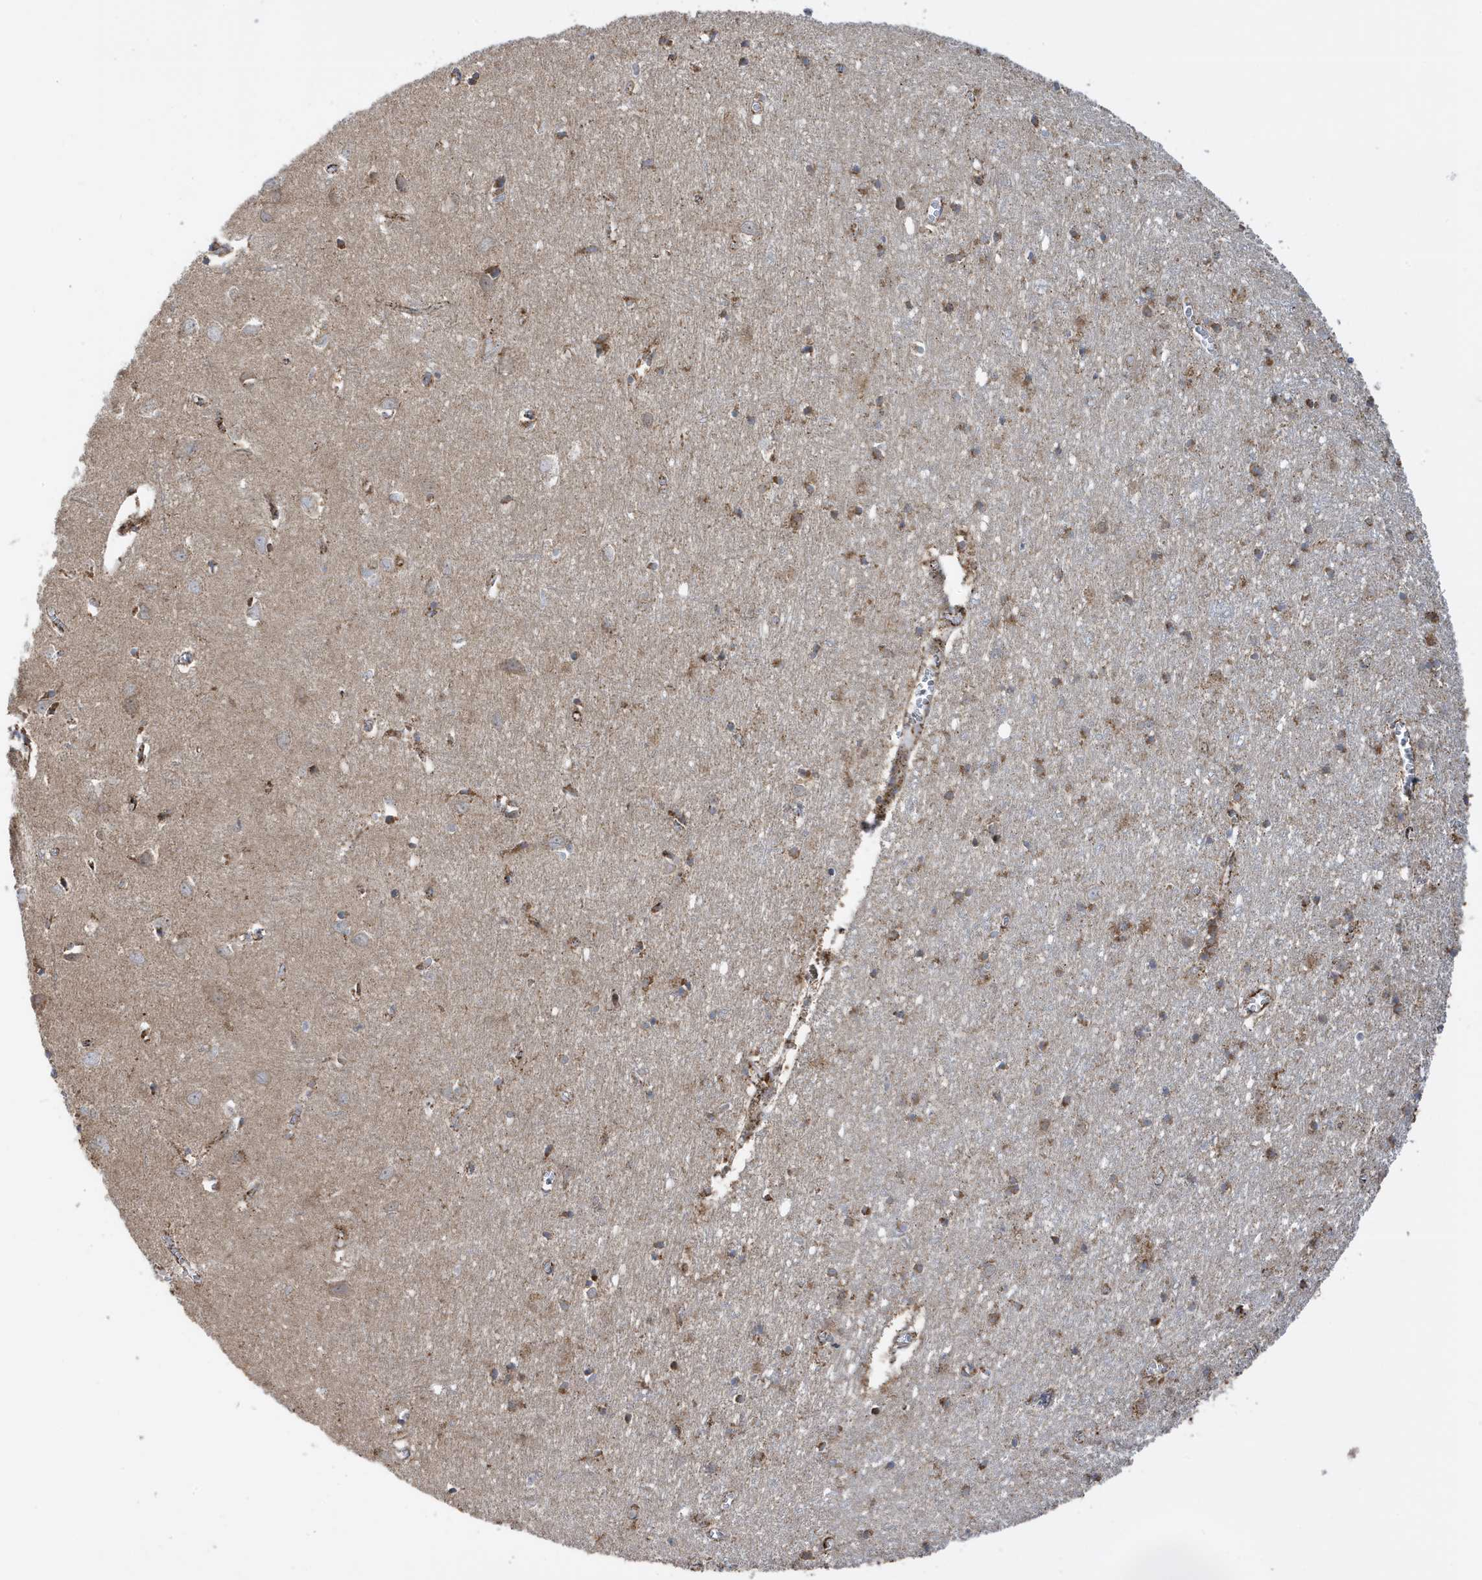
{"staining": {"intensity": "moderate", "quantity": ">75%", "location": "cytoplasmic/membranous"}, "tissue": "cerebral cortex", "cell_type": "Endothelial cells", "image_type": "normal", "snomed": [{"axis": "morphology", "description": "Normal tissue, NOS"}, {"axis": "topography", "description": "Cerebral cortex"}], "caption": "Protein staining of unremarkable cerebral cortex displays moderate cytoplasmic/membranous expression in about >75% of endothelial cells.", "gene": "IFT57", "patient": {"sex": "female", "age": 64}}